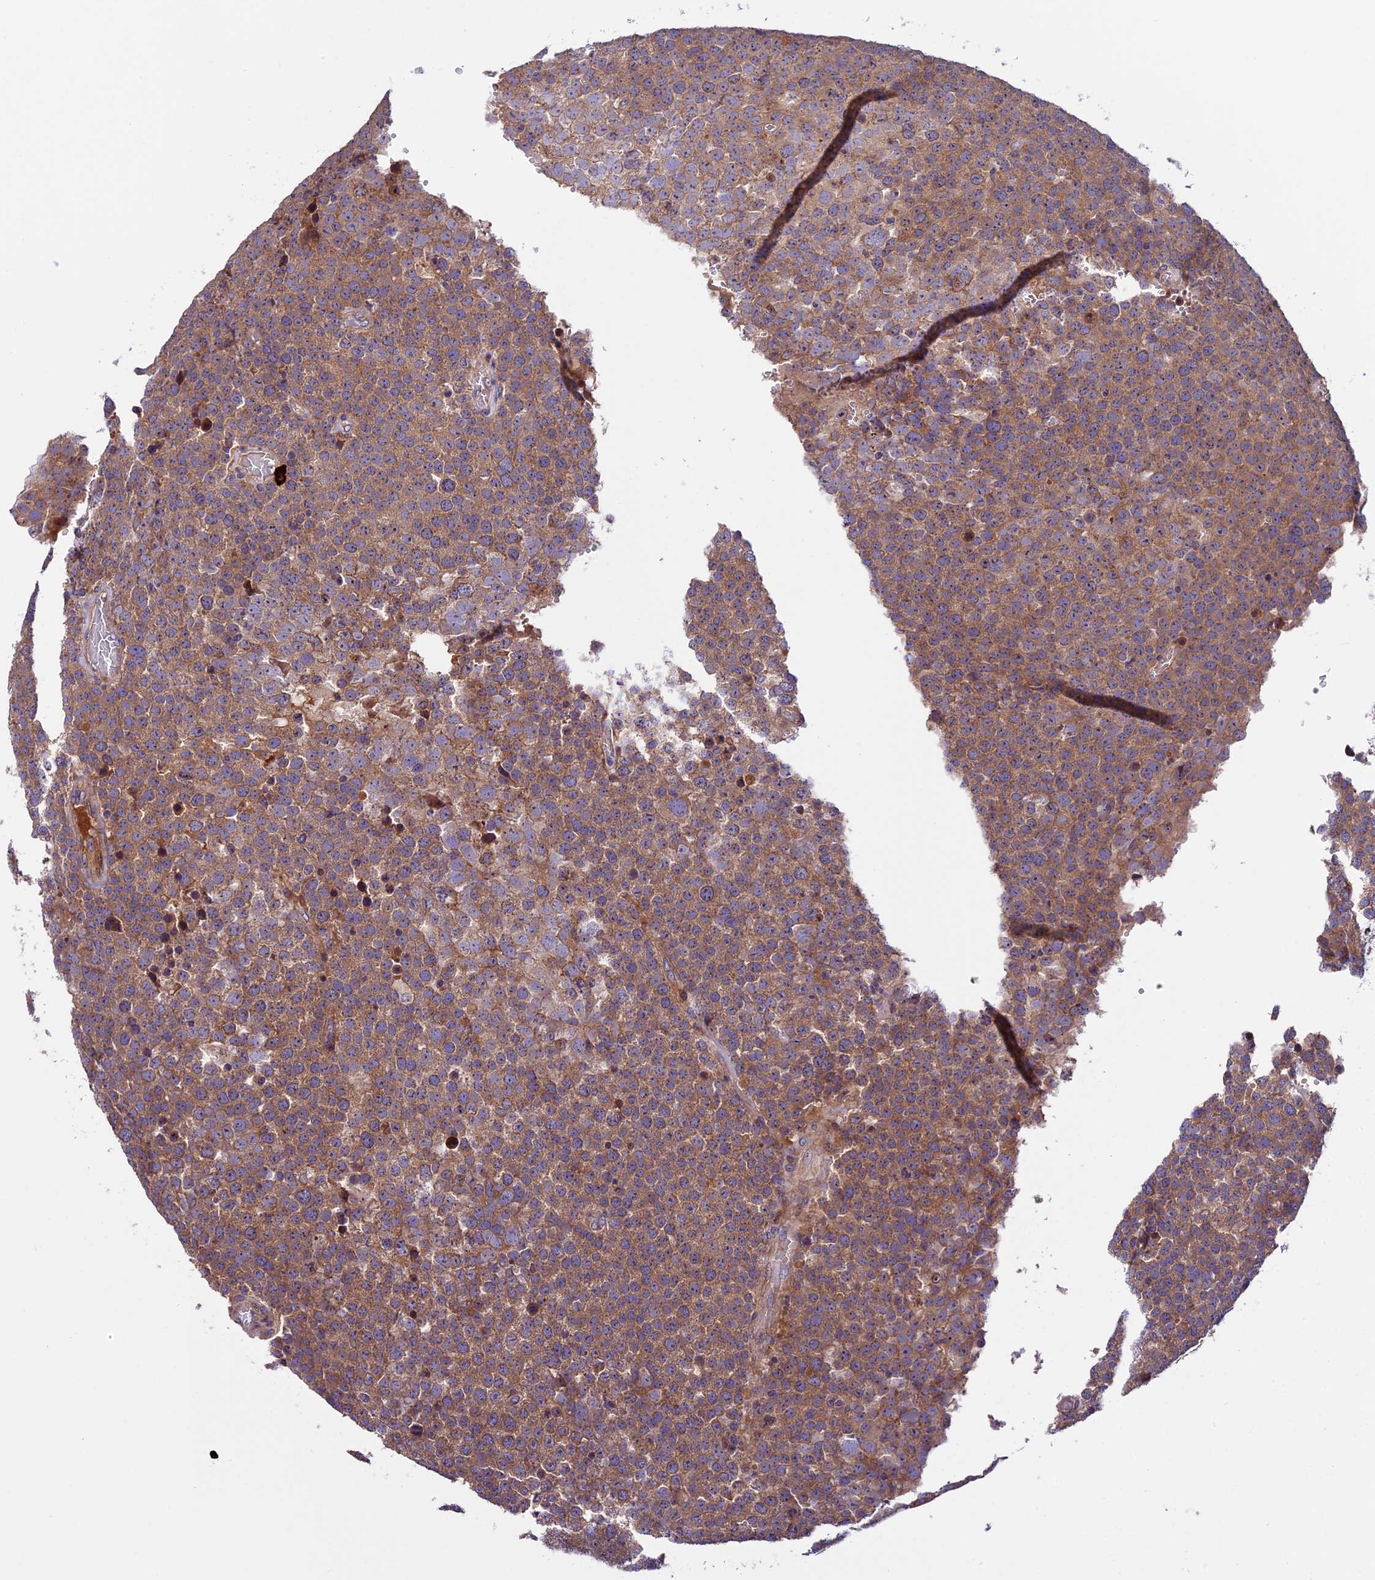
{"staining": {"intensity": "moderate", "quantity": ">75%", "location": "cytoplasmic/membranous,nuclear"}, "tissue": "testis cancer", "cell_type": "Tumor cells", "image_type": "cancer", "snomed": [{"axis": "morphology", "description": "Seminoma, NOS"}, {"axis": "topography", "description": "Testis"}], "caption": "IHC photomicrograph of neoplastic tissue: human testis cancer stained using immunohistochemistry displays medium levels of moderate protein expression localized specifically in the cytoplasmic/membranous and nuclear of tumor cells, appearing as a cytoplasmic/membranous and nuclear brown color.", "gene": "FRY", "patient": {"sex": "male", "age": 71}}